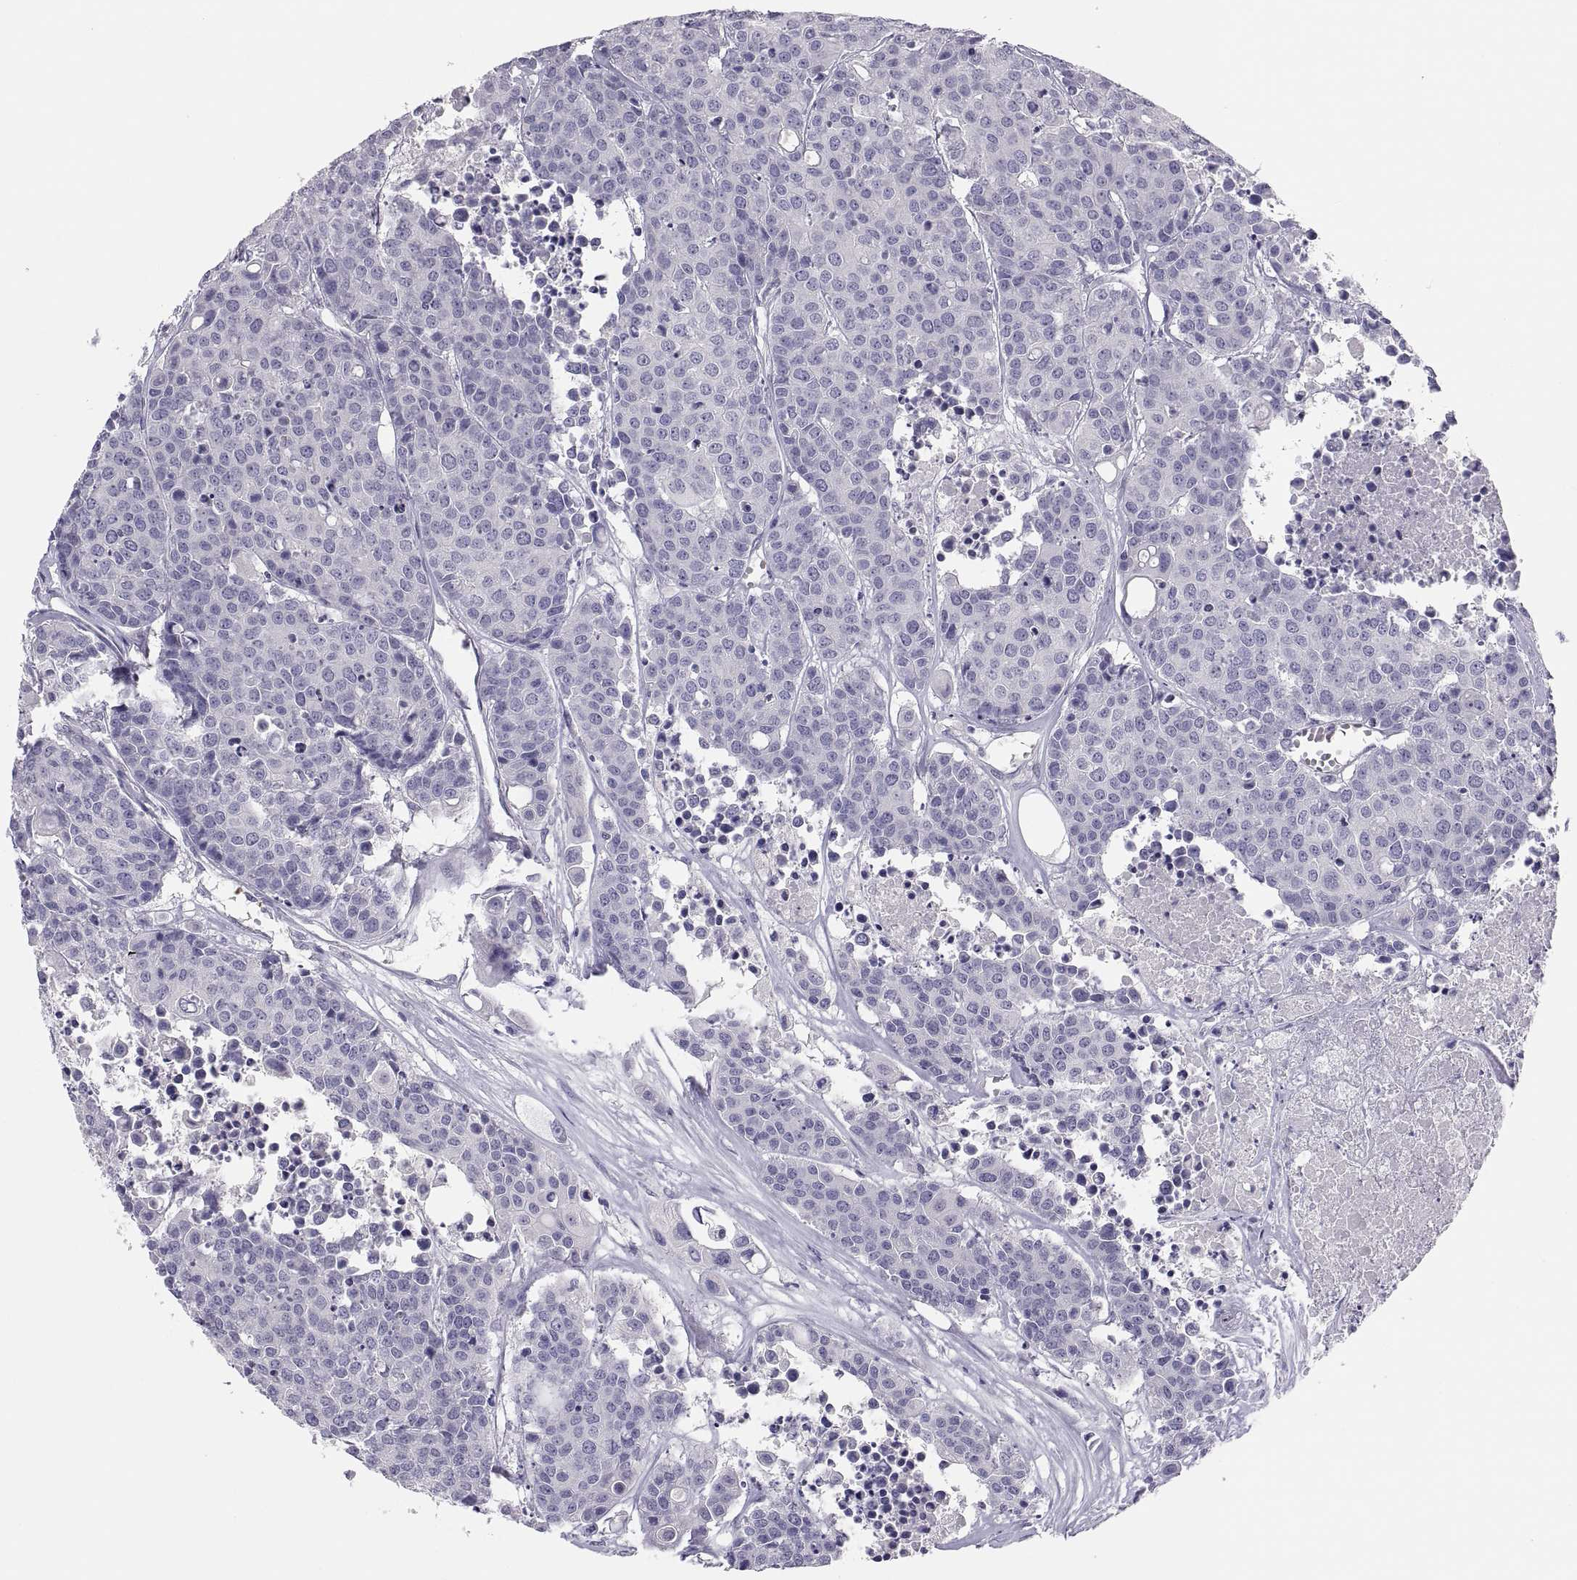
{"staining": {"intensity": "negative", "quantity": "none", "location": "none"}, "tissue": "carcinoid", "cell_type": "Tumor cells", "image_type": "cancer", "snomed": [{"axis": "morphology", "description": "Carcinoid, malignant, NOS"}, {"axis": "topography", "description": "Colon"}], "caption": "Immunohistochemistry (IHC) image of human carcinoid stained for a protein (brown), which reveals no expression in tumor cells.", "gene": "STRC", "patient": {"sex": "male", "age": 81}}